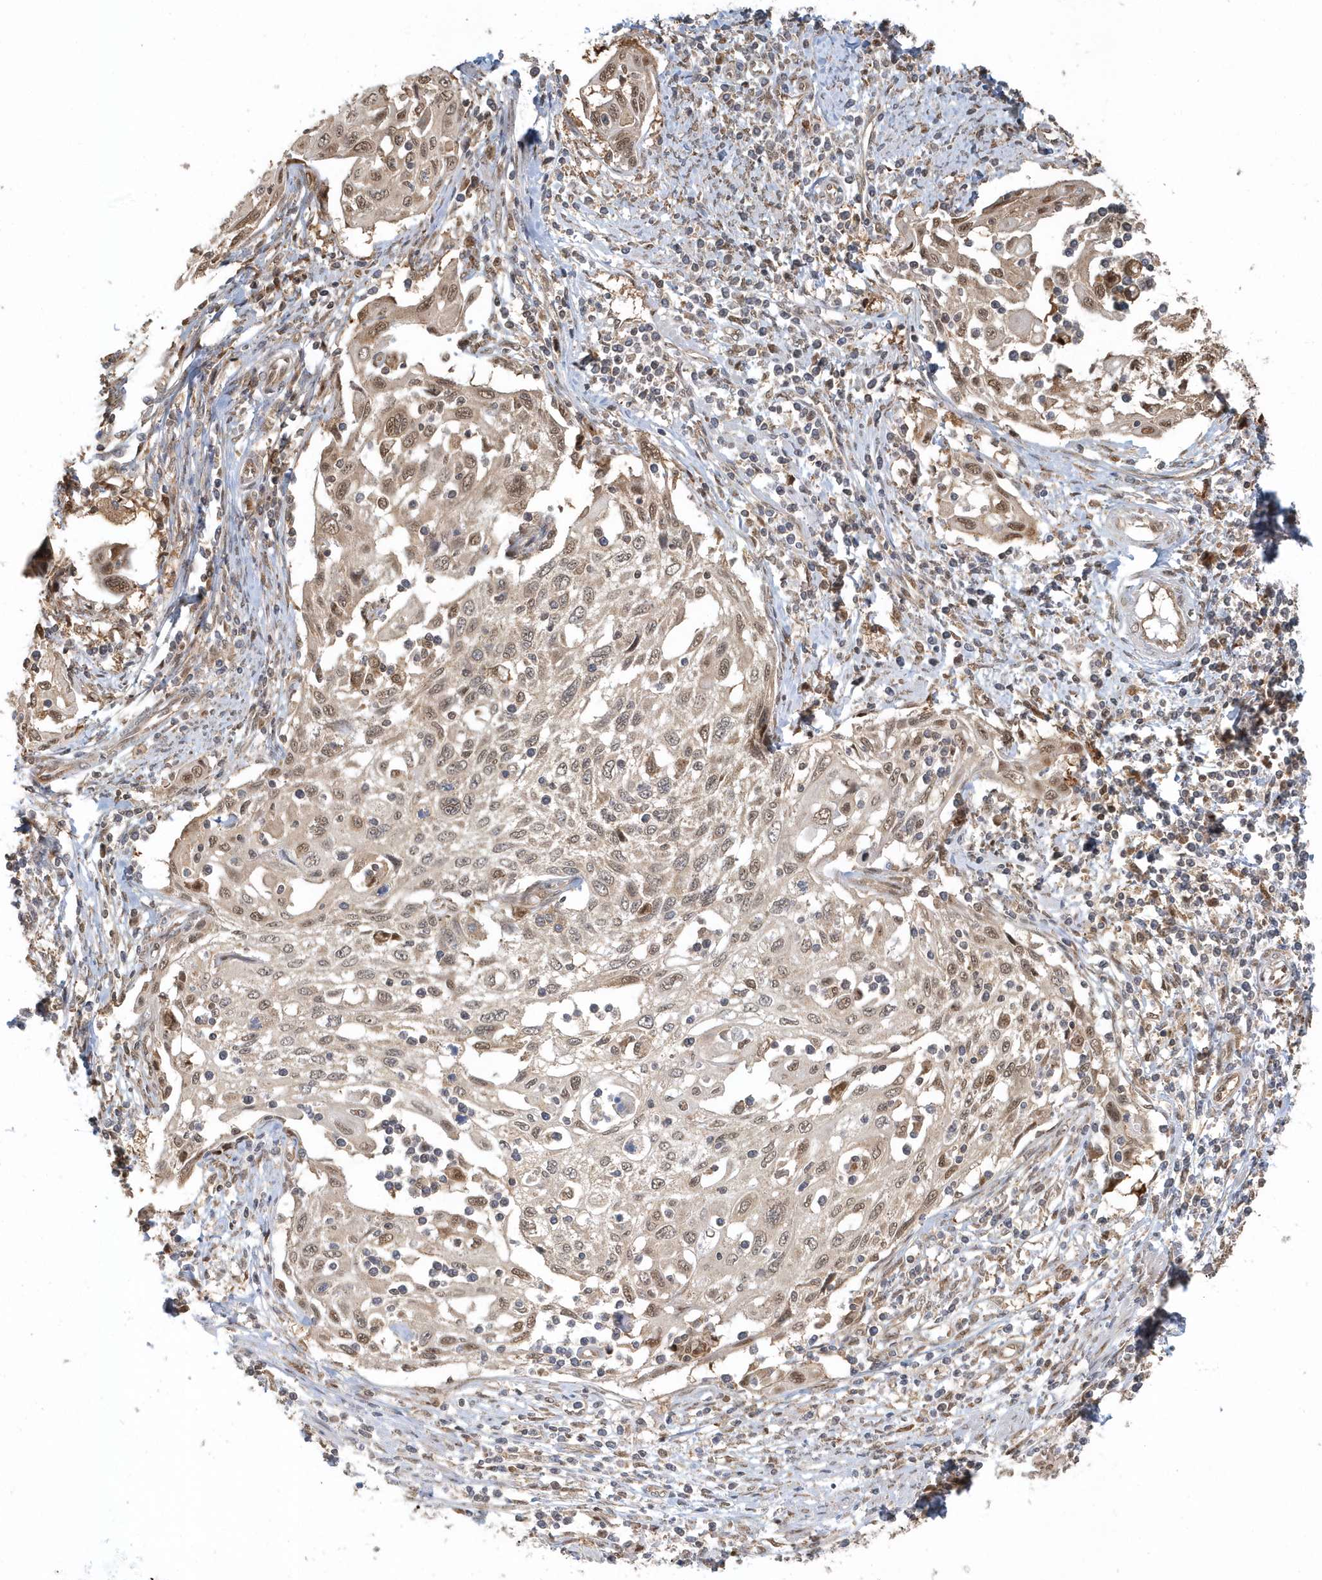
{"staining": {"intensity": "weak", "quantity": ">75%", "location": "nuclear"}, "tissue": "cervical cancer", "cell_type": "Tumor cells", "image_type": "cancer", "snomed": [{"axis": "morphology", "description": "Squamous cell carcinoma, NOS"}, {"axis": "topography", "description": "Cervix"}], "caption": "Weak nuclear protein expression is appreciated in about >75% of tumor cells in cervical cancer (squamous cell carcinoma). Using DAB (3,3'-diaminobenzidine) (brown) and hematoxylin (blue) stains, captured at high magnification using brightfield microscopy.", "gene": "PSMD6", "patient": {"sex": "female", "age": 70}}